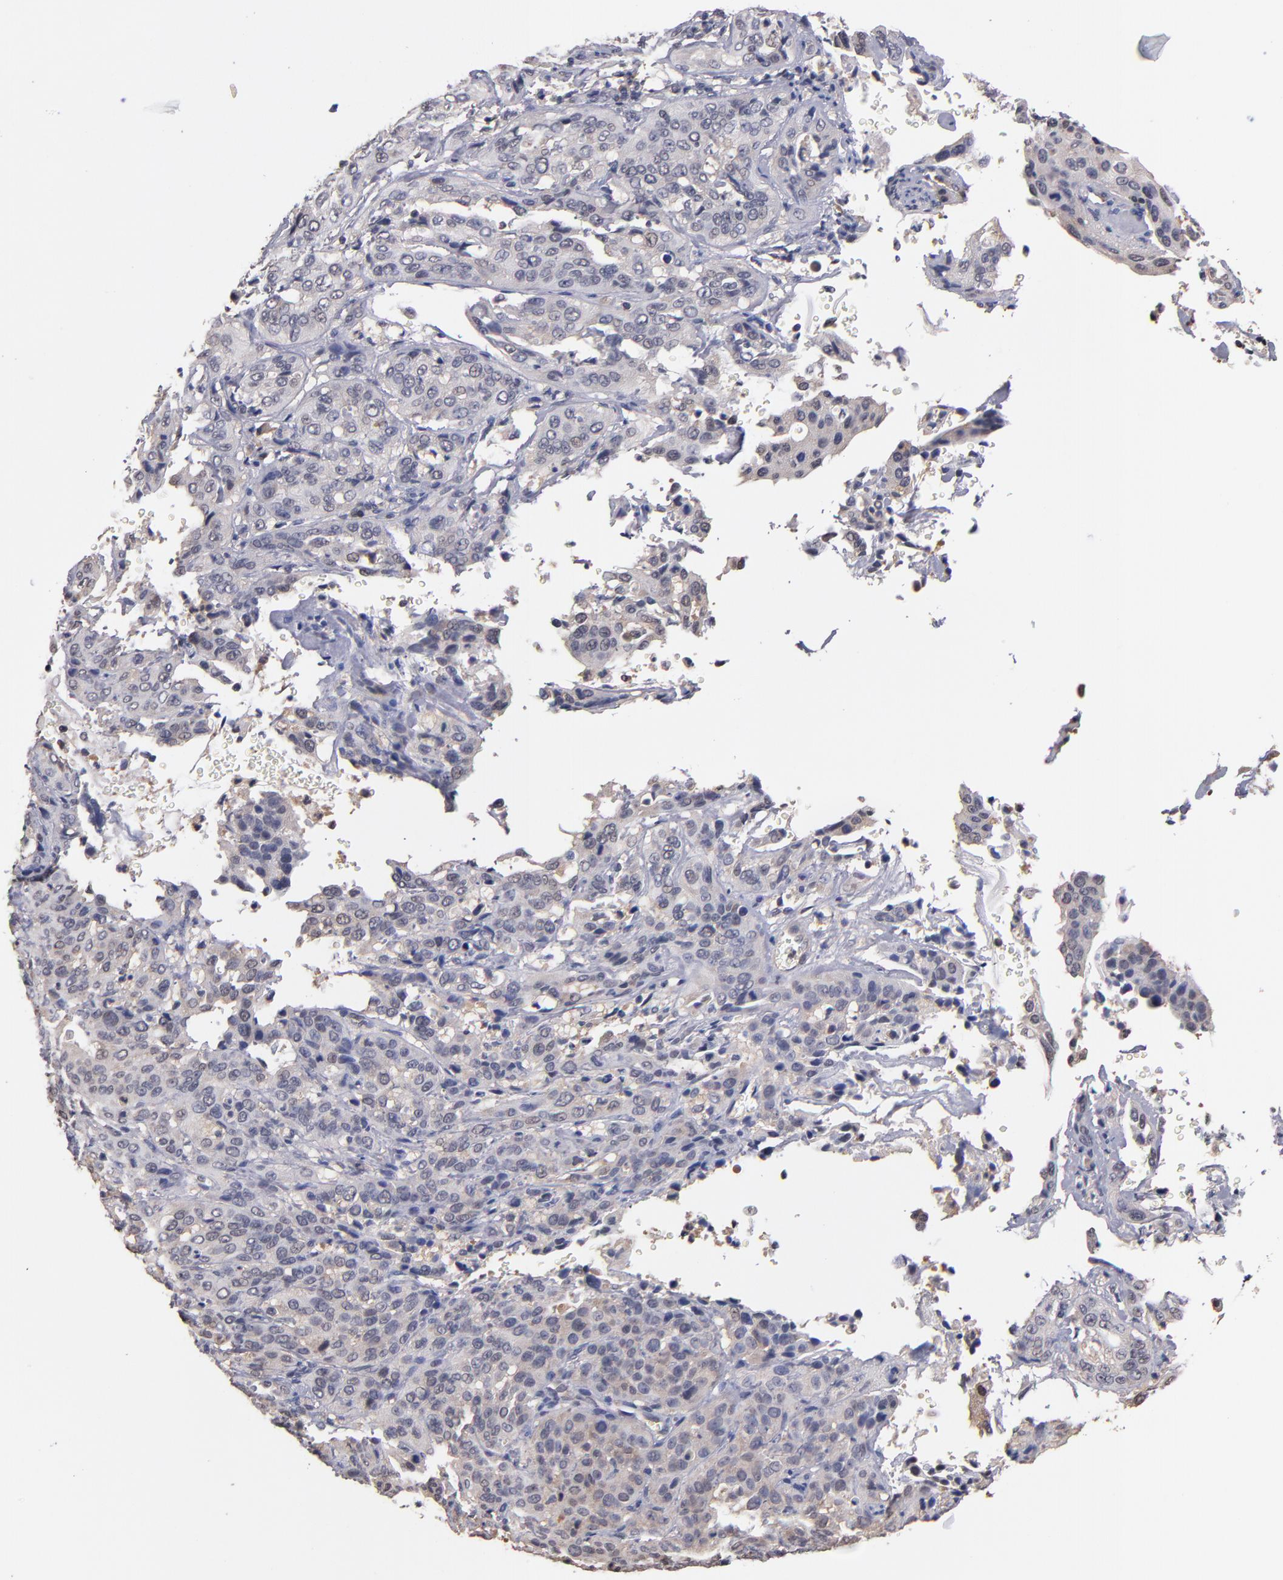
{"staining": {"intensity": "weak", "quantity": "<25%", "location": "cytoplasmic/membranous,nuclear"}, "tissue": "cervical cancer", "cell_type": "Tumor cells", "image_type": "cancer", "snomed": [{"axis": "morphology", "description": "Squamous cell carcinoma, NOS"}, {"axis": "topography", "description": "Cervix"}], "caption": "This is an immunohistochemistry (IHC) histopathology image of human cervical cancer (squamous cell carcinoma). There is no staining in tumor cells.", "gene": "PSMD10", "patient": {"sex": "female", "age": 41}}